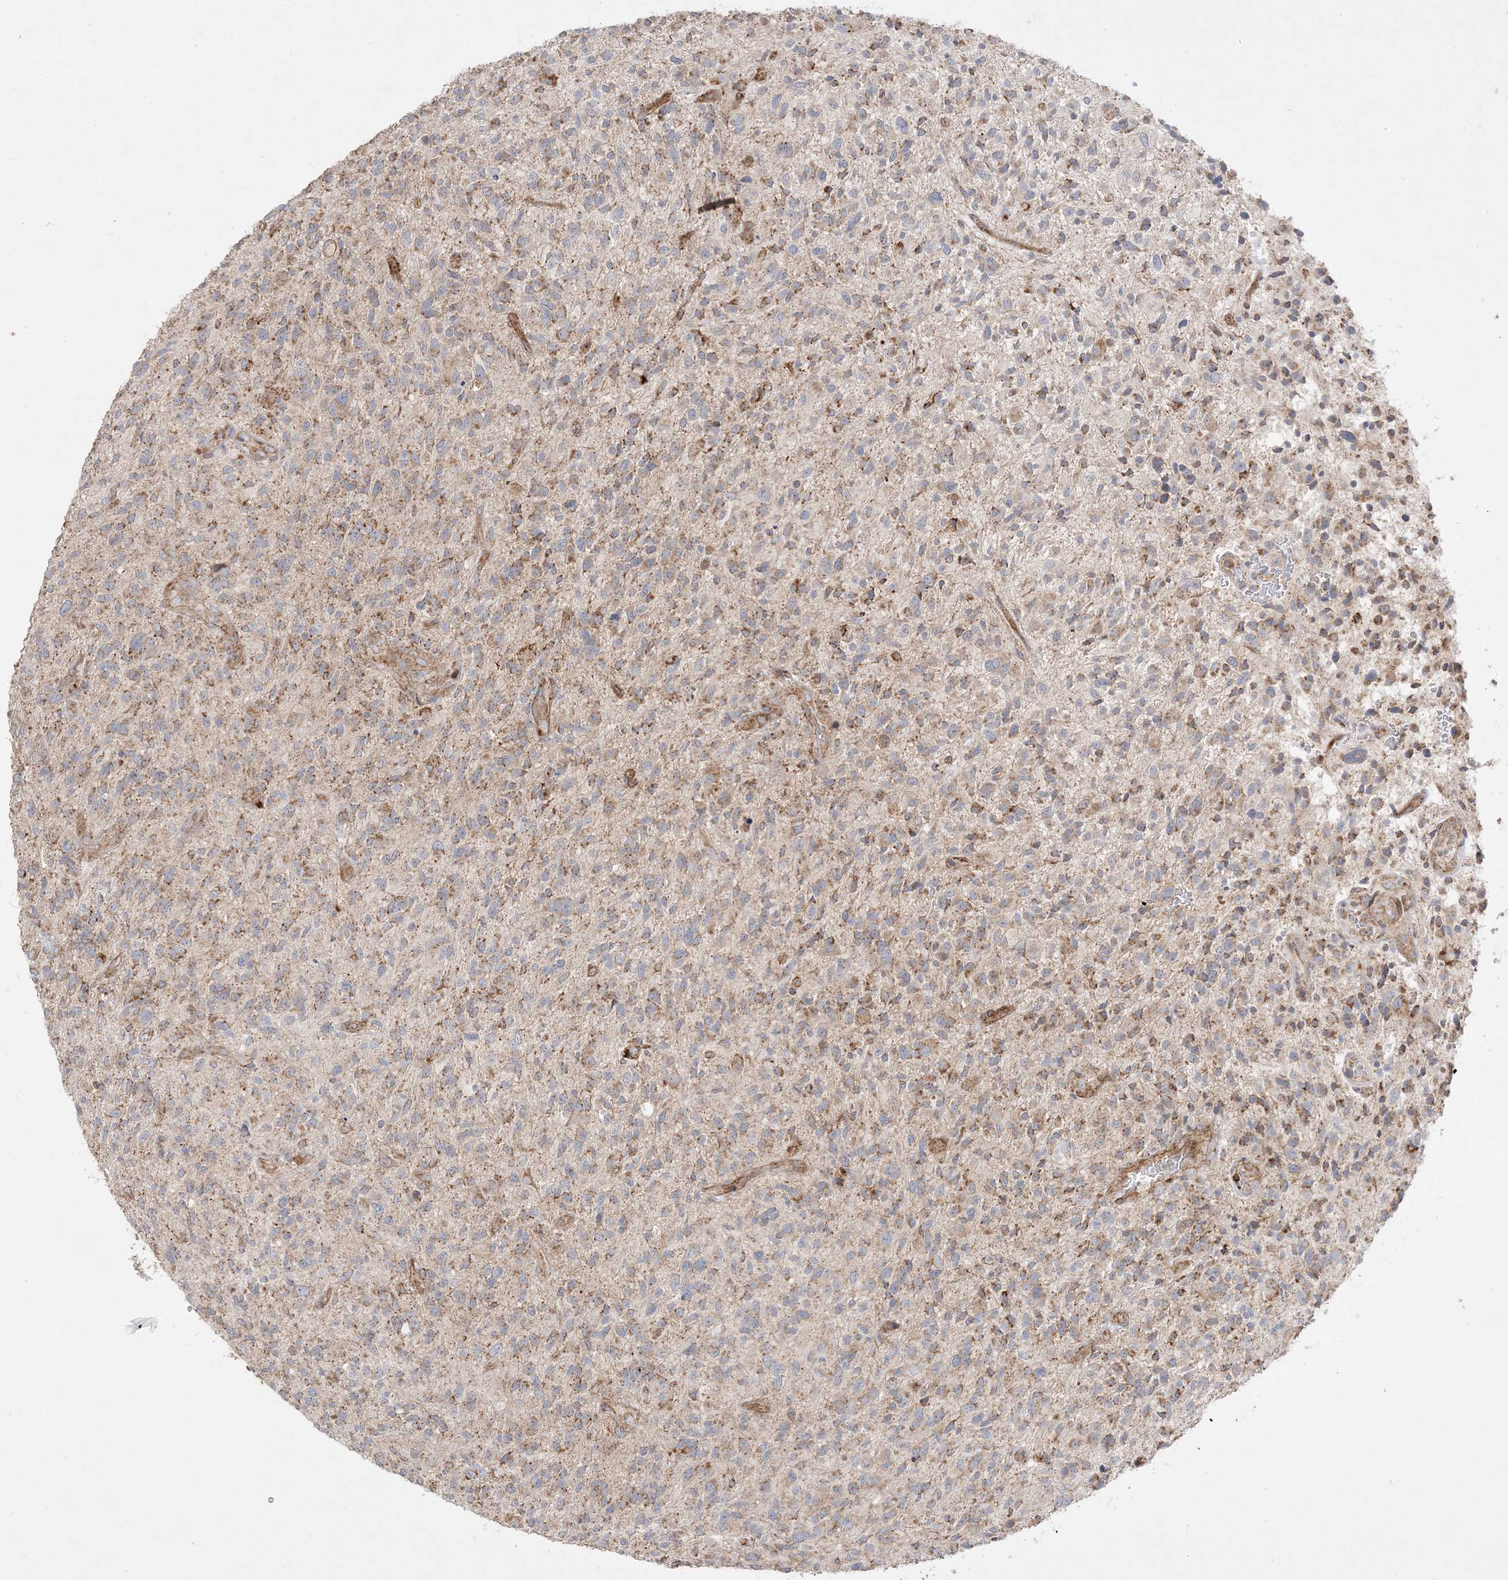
{"staining": {"intensity": "moderate", "quantity": ">75%", "location": "cytoplasmic/membranous"}, "tissue": "glioma", "cell_type": "Tumor cells", "image_type": "cancer", "snomed": [{"axis": "morphology", "description": "Glioma, malignant, High grade"}, {"axis": "topography", "description": "Brain"}], "caption": "Immunohistochemical staining of human high-grade glioma (malignant) exhibits moderate cytoplasmic/membranous protein staining in about >75% of tumor cells.", "gene": "NDUFAF3", "patient": {"sex": "male", "age": 47}}